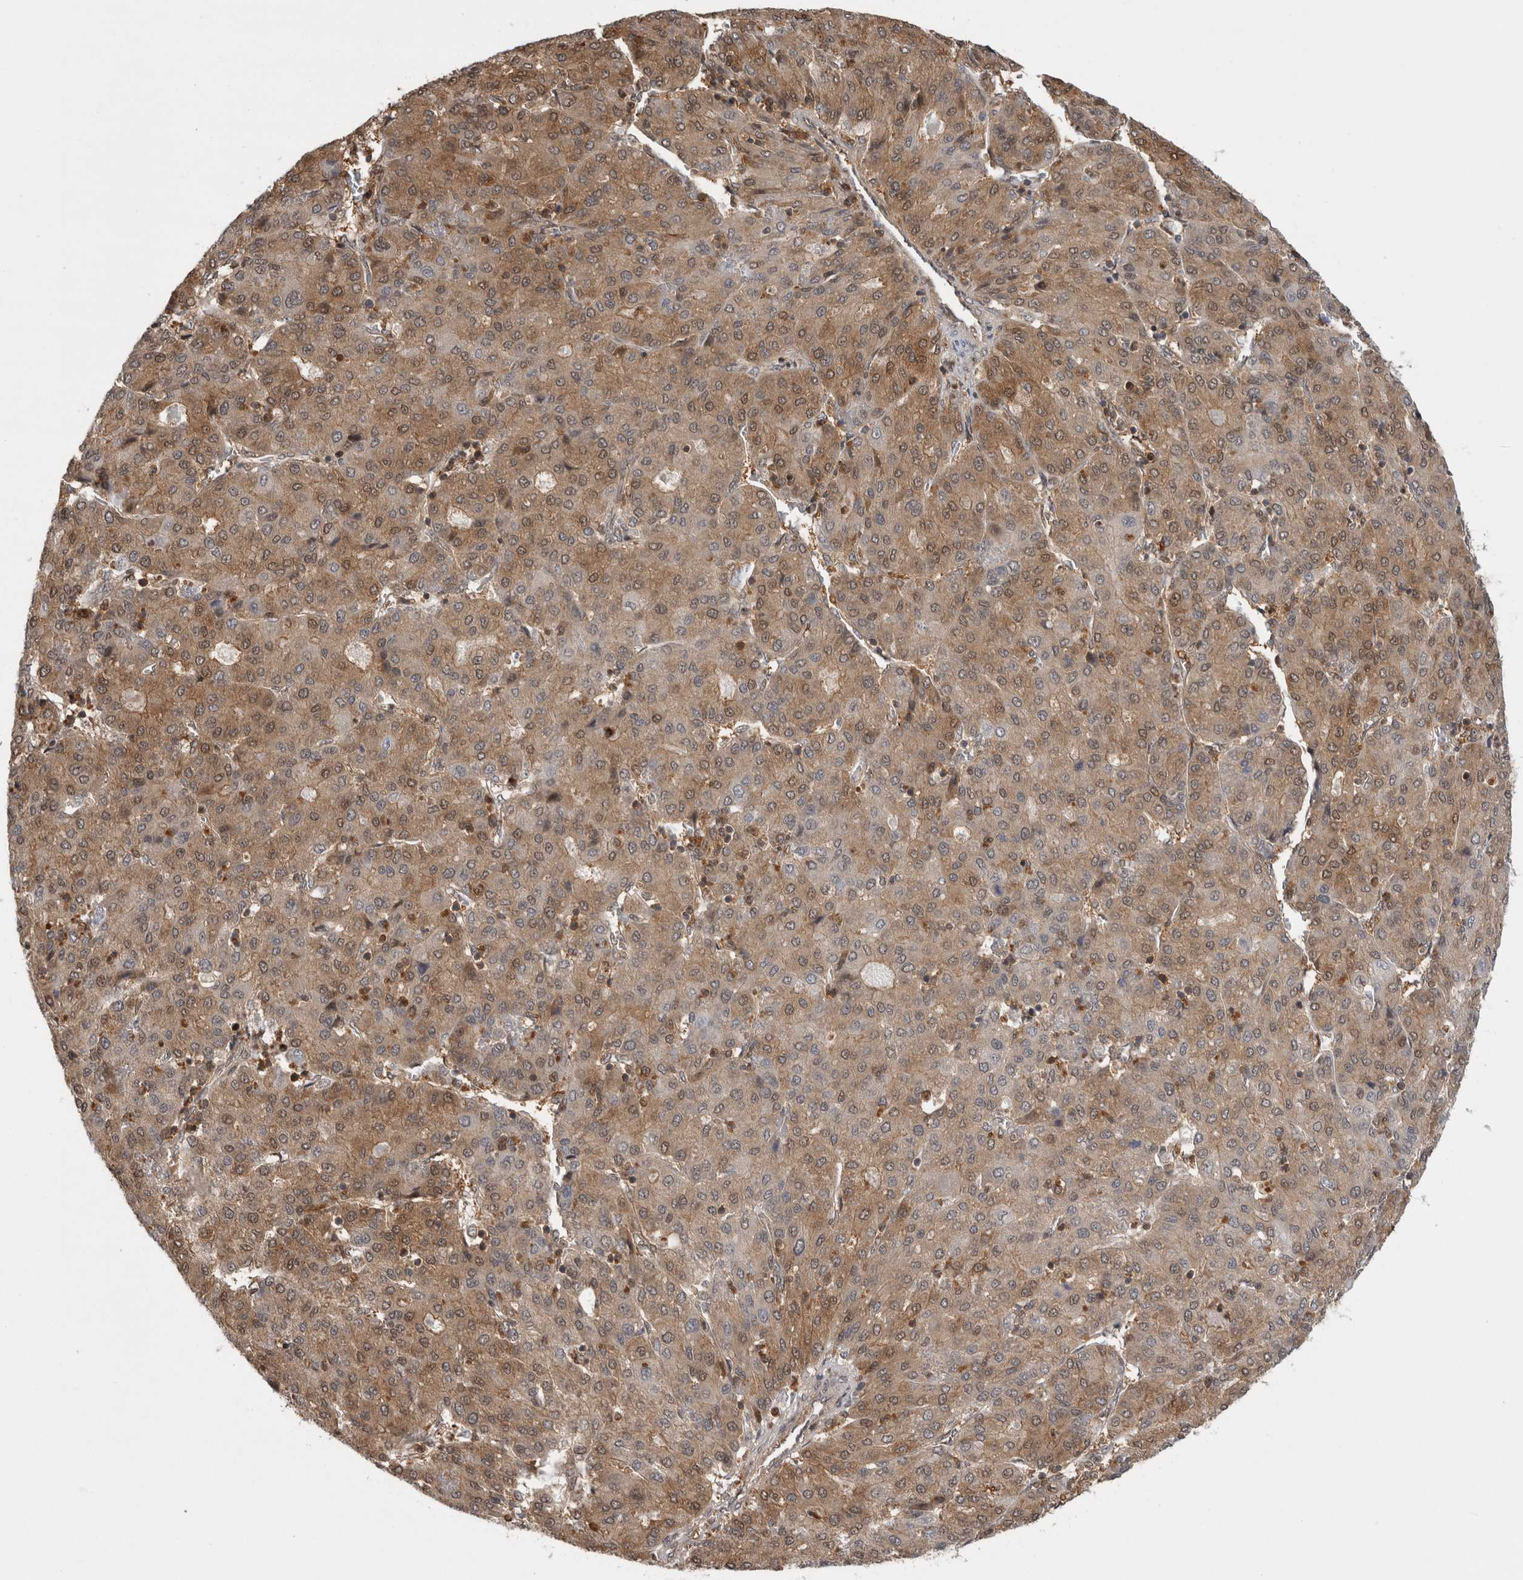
{"staining": {"intensity": "moderate", "quantity": ">75%", "location": "cytoplasmic/membranous"}, "tissue": "liver cancer", "cell_type": "Tumor cells", "image_type": "cancer", "snomed": [{"axis": "morphology", "description": "Carcinoma, Hepatocellular, NOS"}, {"axis": "topography", "description": "Liver"}], "caption": "This is a histology image of immunohistochemistry (IHC) staining of liver cancer, which shows moderate staining in the cytoplasmic/membranous of tumor cells.", "gene": "ASTN2", "patient": {"sex": "male", "age": 65}}